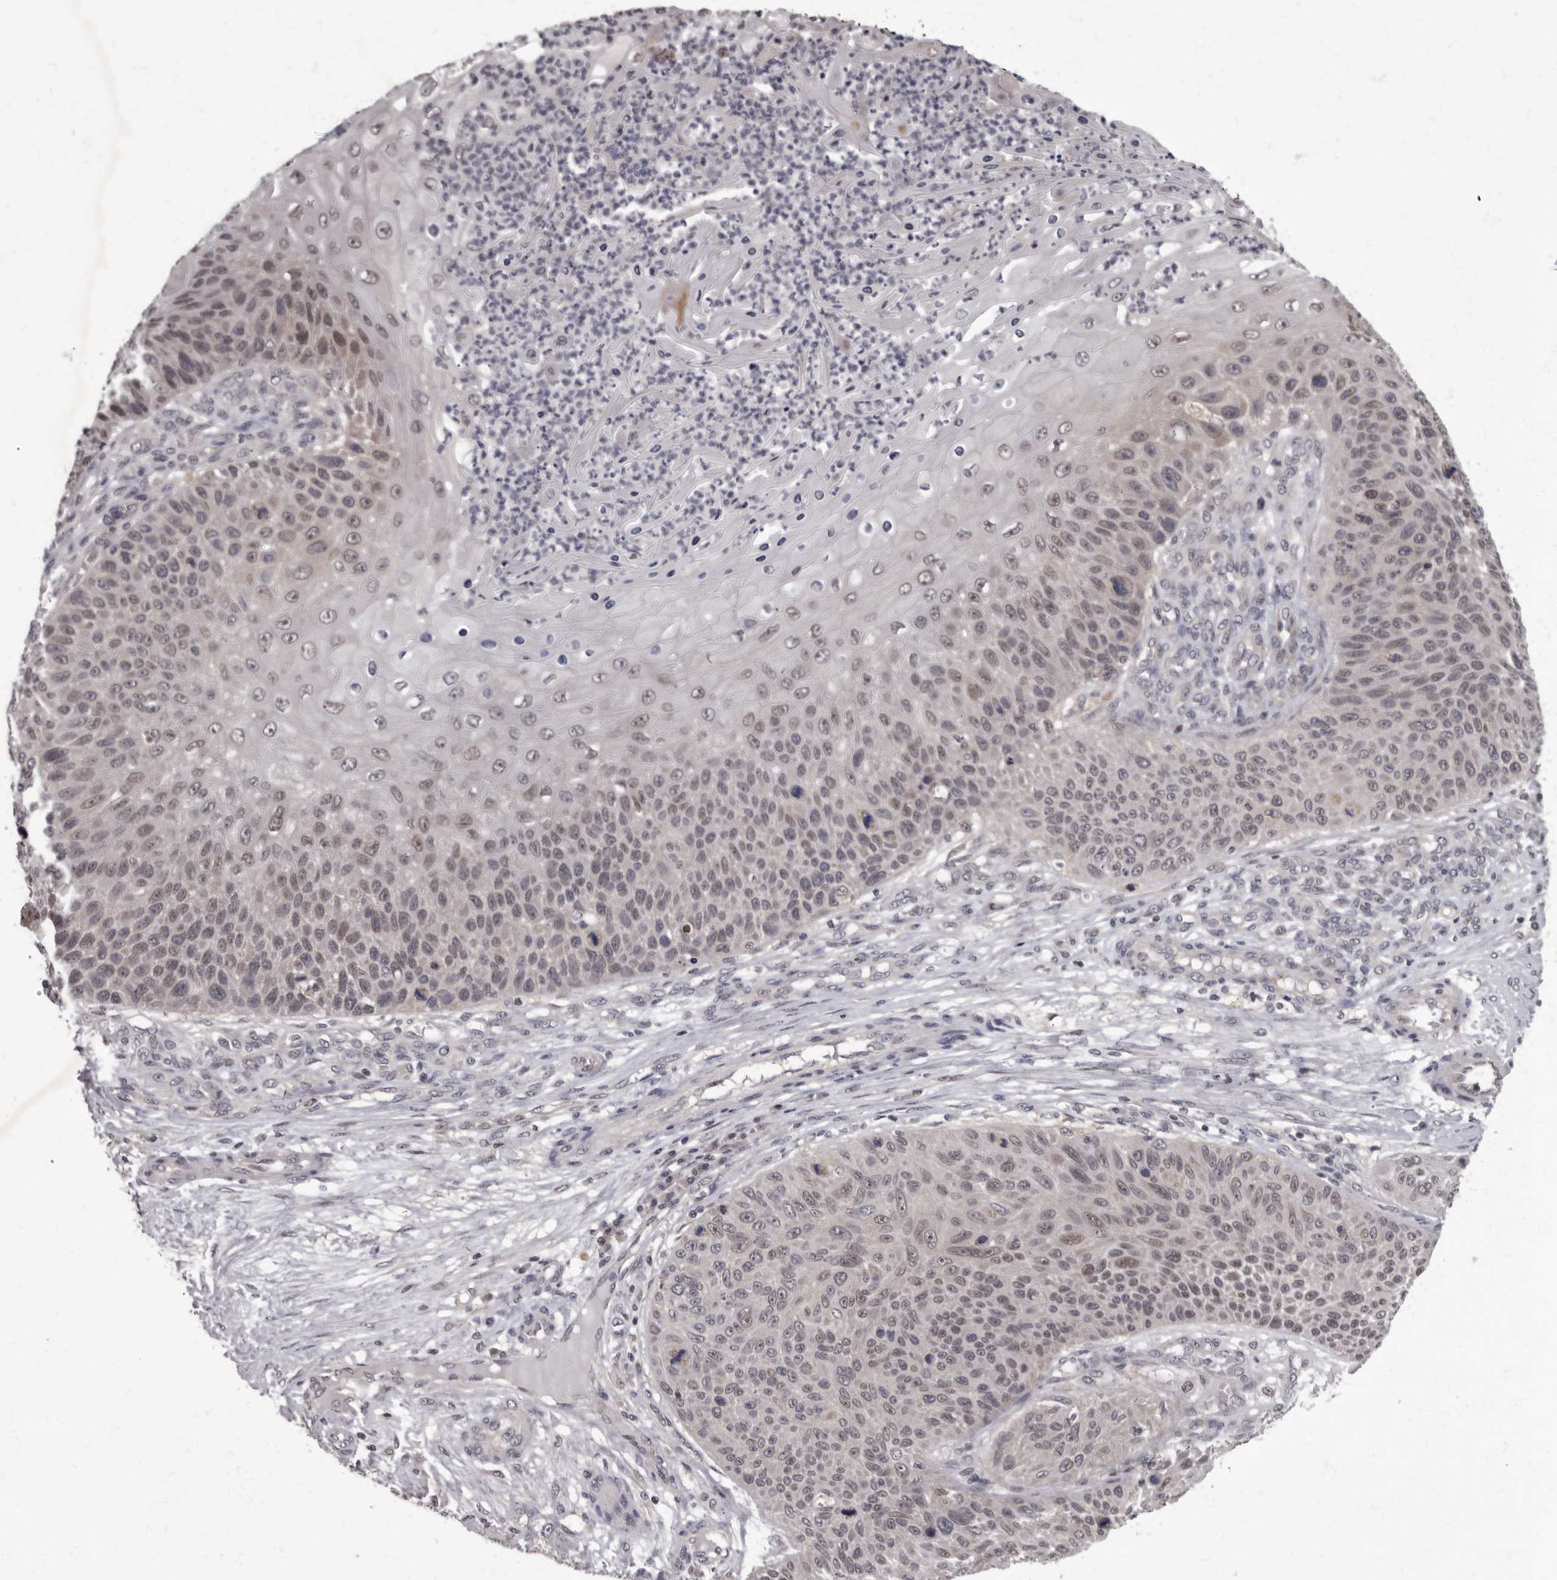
{"staining": {"intensity": "weak", "quantity": ">75%", "location": "nuclear"}, "tissue": "skin cancer", "cell_type": "Tumor cells", "image_type": "cancer", "snomed": [{"axis": "morphology", "description": "Squamous cell carcinoma, NOS"}, {"axis": "topography", "description": "Skin"}], "caption": "This is an image of immunohistochemistry (IHC) staining of skin squamous cell carcinoma, which shows weak staining in the nuclear of tumor cells.", "gene": "C1orf50", "patient": {"sex": "female", "age": 88}}